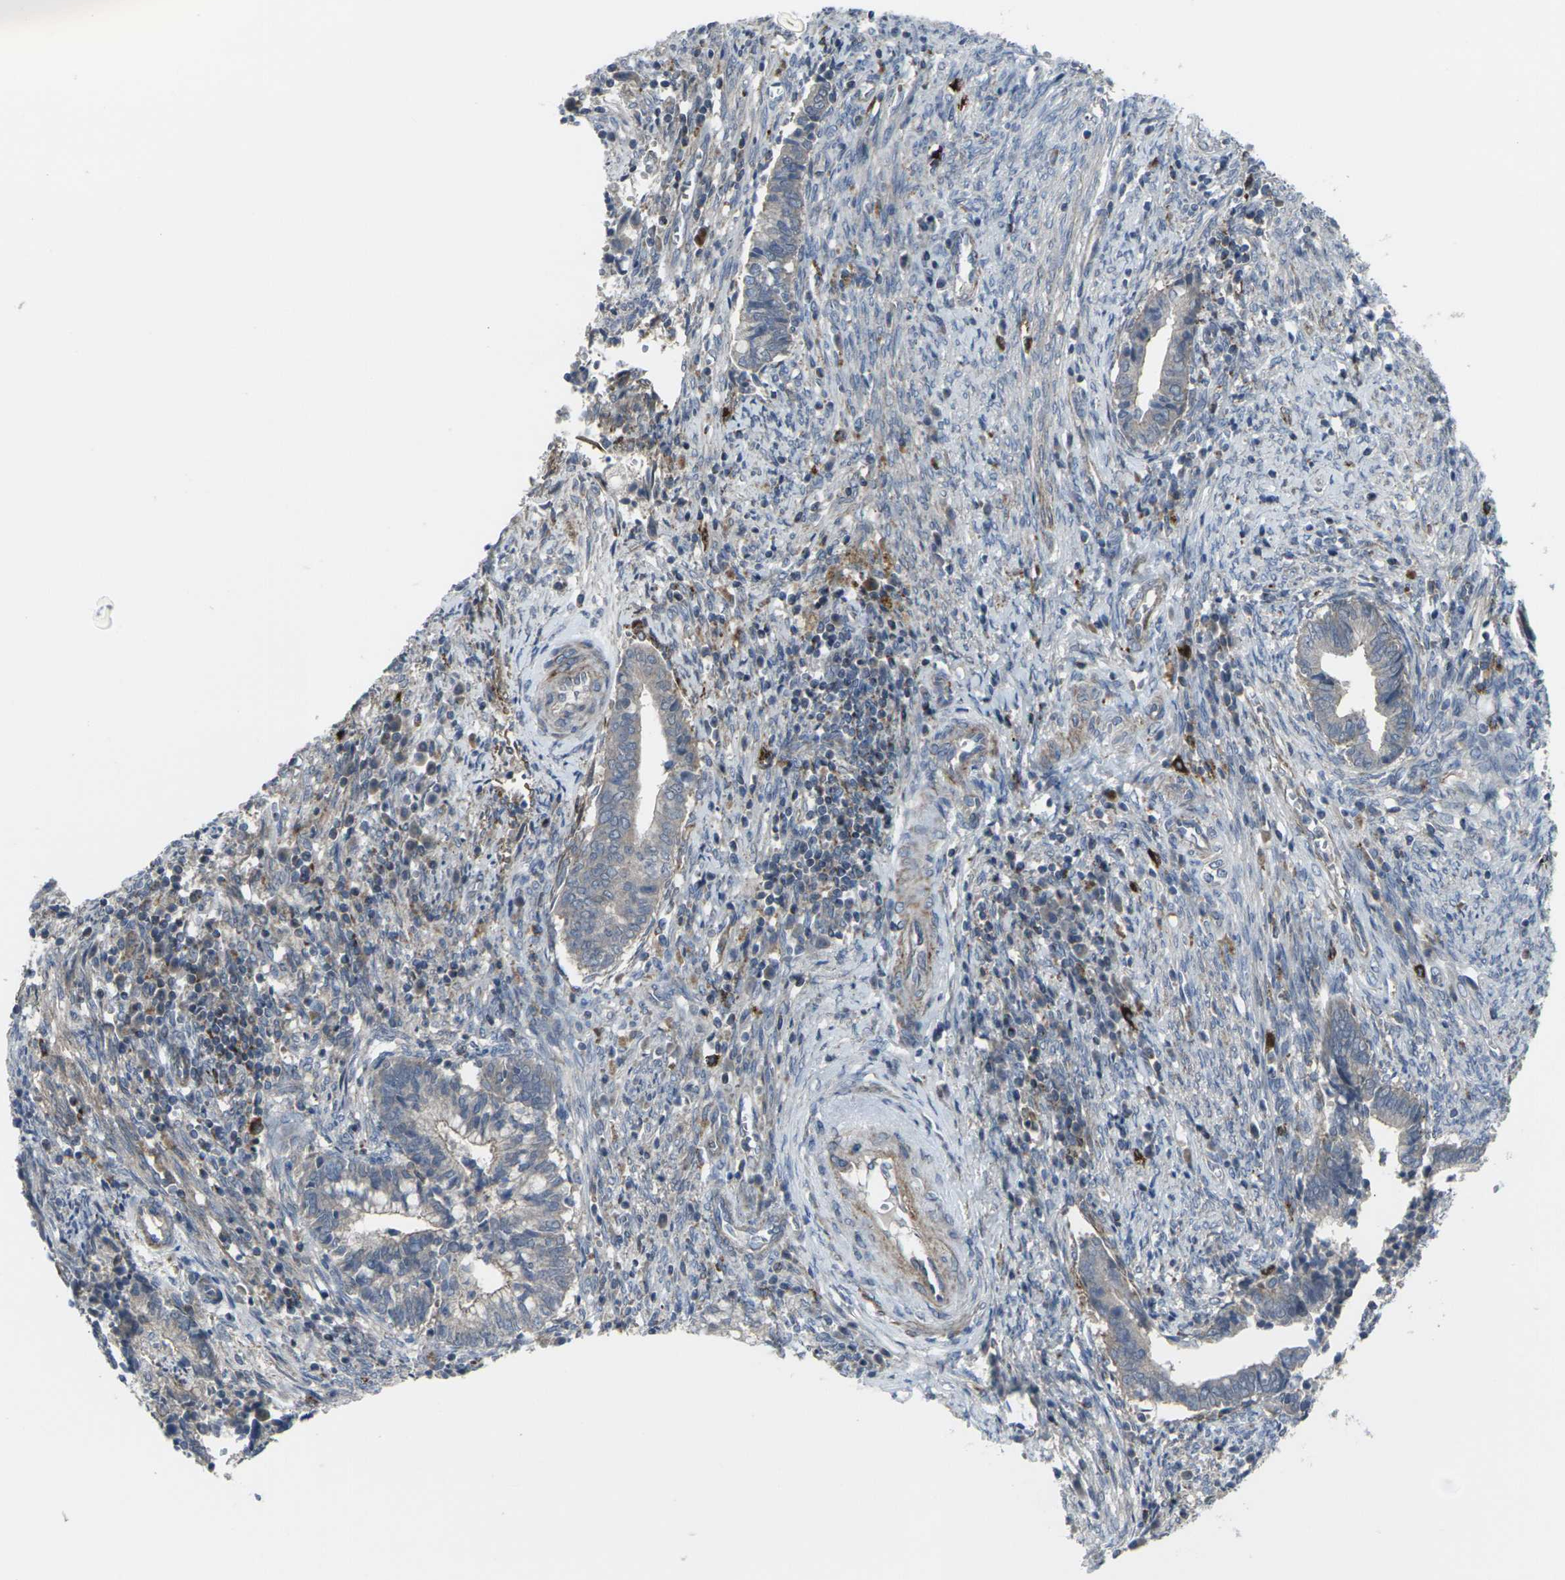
{"staining": {"intensity": "weak", "quantity": ">75%", "location": "cytoplasmic/membranous"}, "tissue": "cervical cancer", "cell_type": "Tumor cells", "image_type": "cancer", "snomed": [{"axis": "morphology", "description": "Adenocarcinoma, NOS"}, {"axis": "topography", "description": "Cervix"}], "caption": "Adenocarcinoma (cervical) was stained to show a protein in brown. There is low levels of weak cytoplasmic/membranous positivity in about >75% of tumor cells. (Brightfield microscopy of DAB IHC at high magnification).", "gene": "CCR10", "patient": {"sex": "female", "age": 44}}